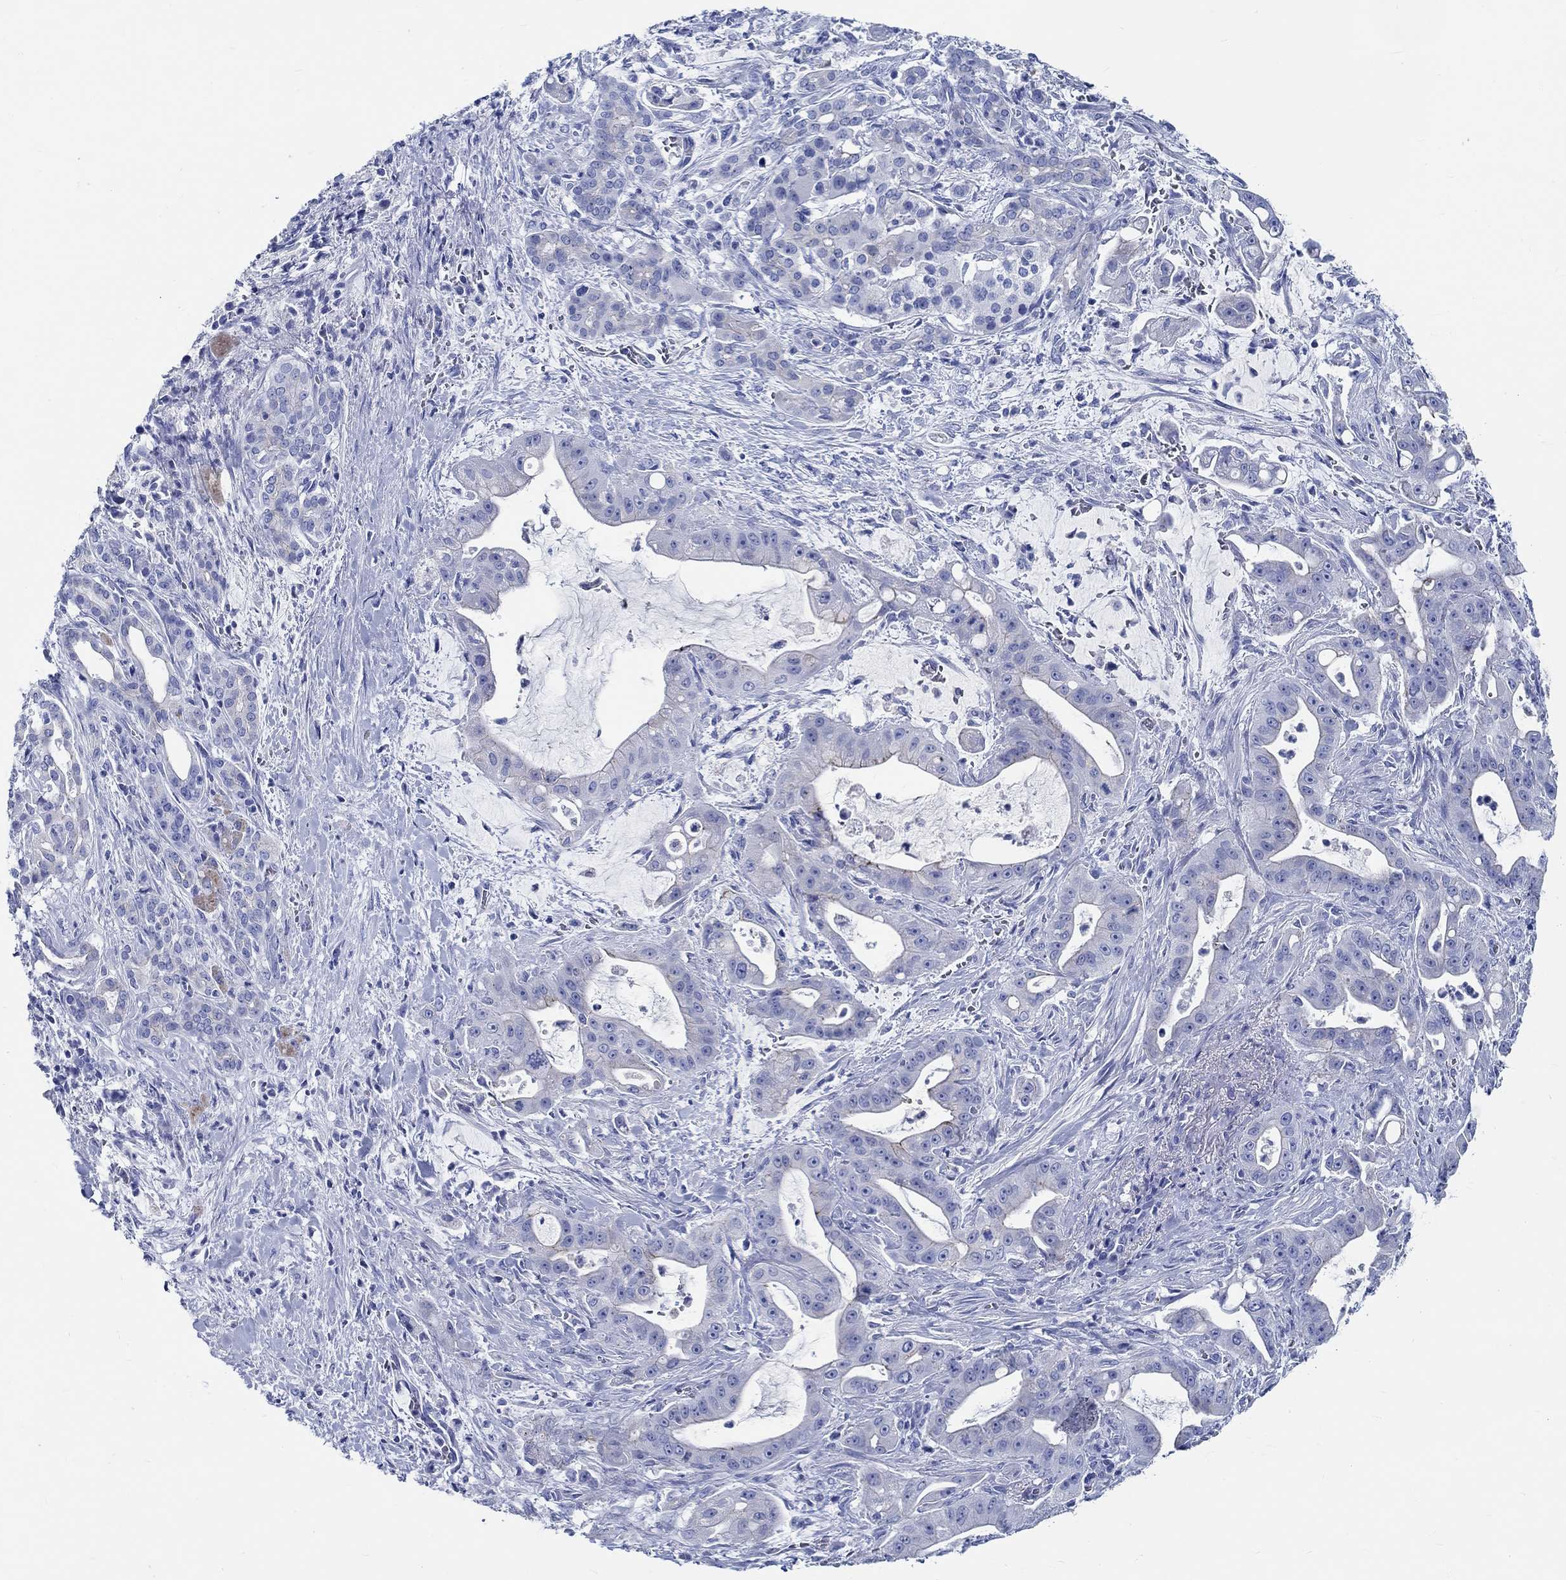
{"staining": {"intensity": "negative", "quantity": "none", "location": "none"}, "tissue": "pancreatic cancer", "cell_type": "Tumor cells", "image_type": "cancer", "snomed": [{"axis": "morphology", "description": "Normal tissue, NOS"}, {"axis": "morphology", "description": "Inflammation, NOS"}, {"axis": "morphology", "description": "Adenocarcinoma, NOS"}, {"axis": "topography", "description": "Pancreas"}], "caption": "Immunohistochemistry of pancreatic cancer (adenocarcinoma) demonstrates no positivity in tumor cells.", "gene": "RD3L", "patient": {"sex": "male", "age": 57}}